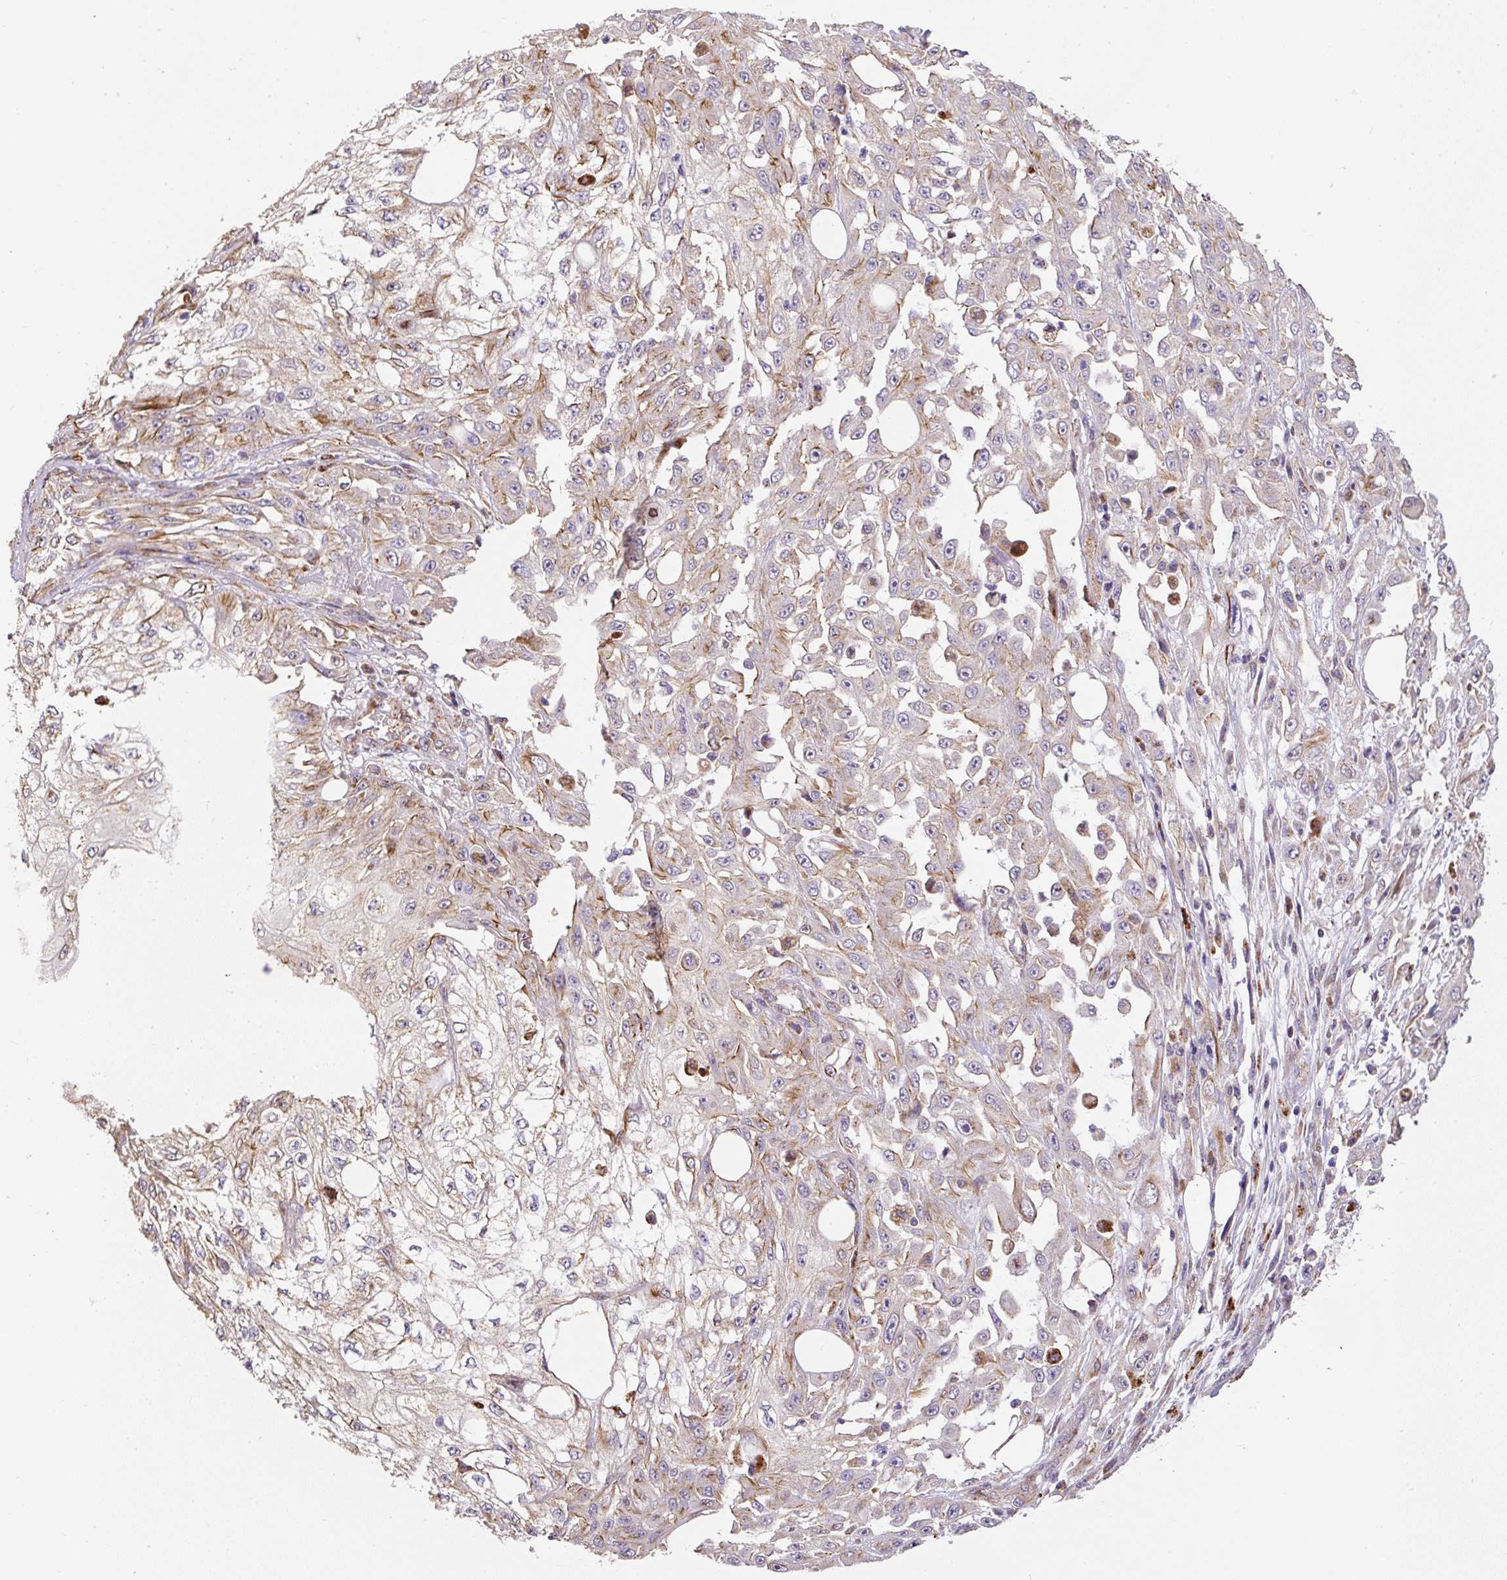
{"staining": {"intensity": "moderate", "quantity": "<25%", "location": "cytoplasmic/membranous"}, "tissue": "skin cancer", "cell_type": "Tumor cells", "image_type": "cancer", "snomed": [{"axis": "morphology", "description": "Squamous cell carcinoma, NOS"}, {"axis": "morphology", "description": "Squamous cell carcinoma, metastatic, NOS"}, {"axis": "topography", "description": "Skin"}, {"axis": "topography", "description": "Lymph node"}], "caption": "Protein positivity by IHC displays moderate cytoplasmic/membranous expression in about <25% of tumor cells in squamous cell carcinoma (skin).", "gene": "RNF170", "patient": {"sex": "male", "age": 75}}